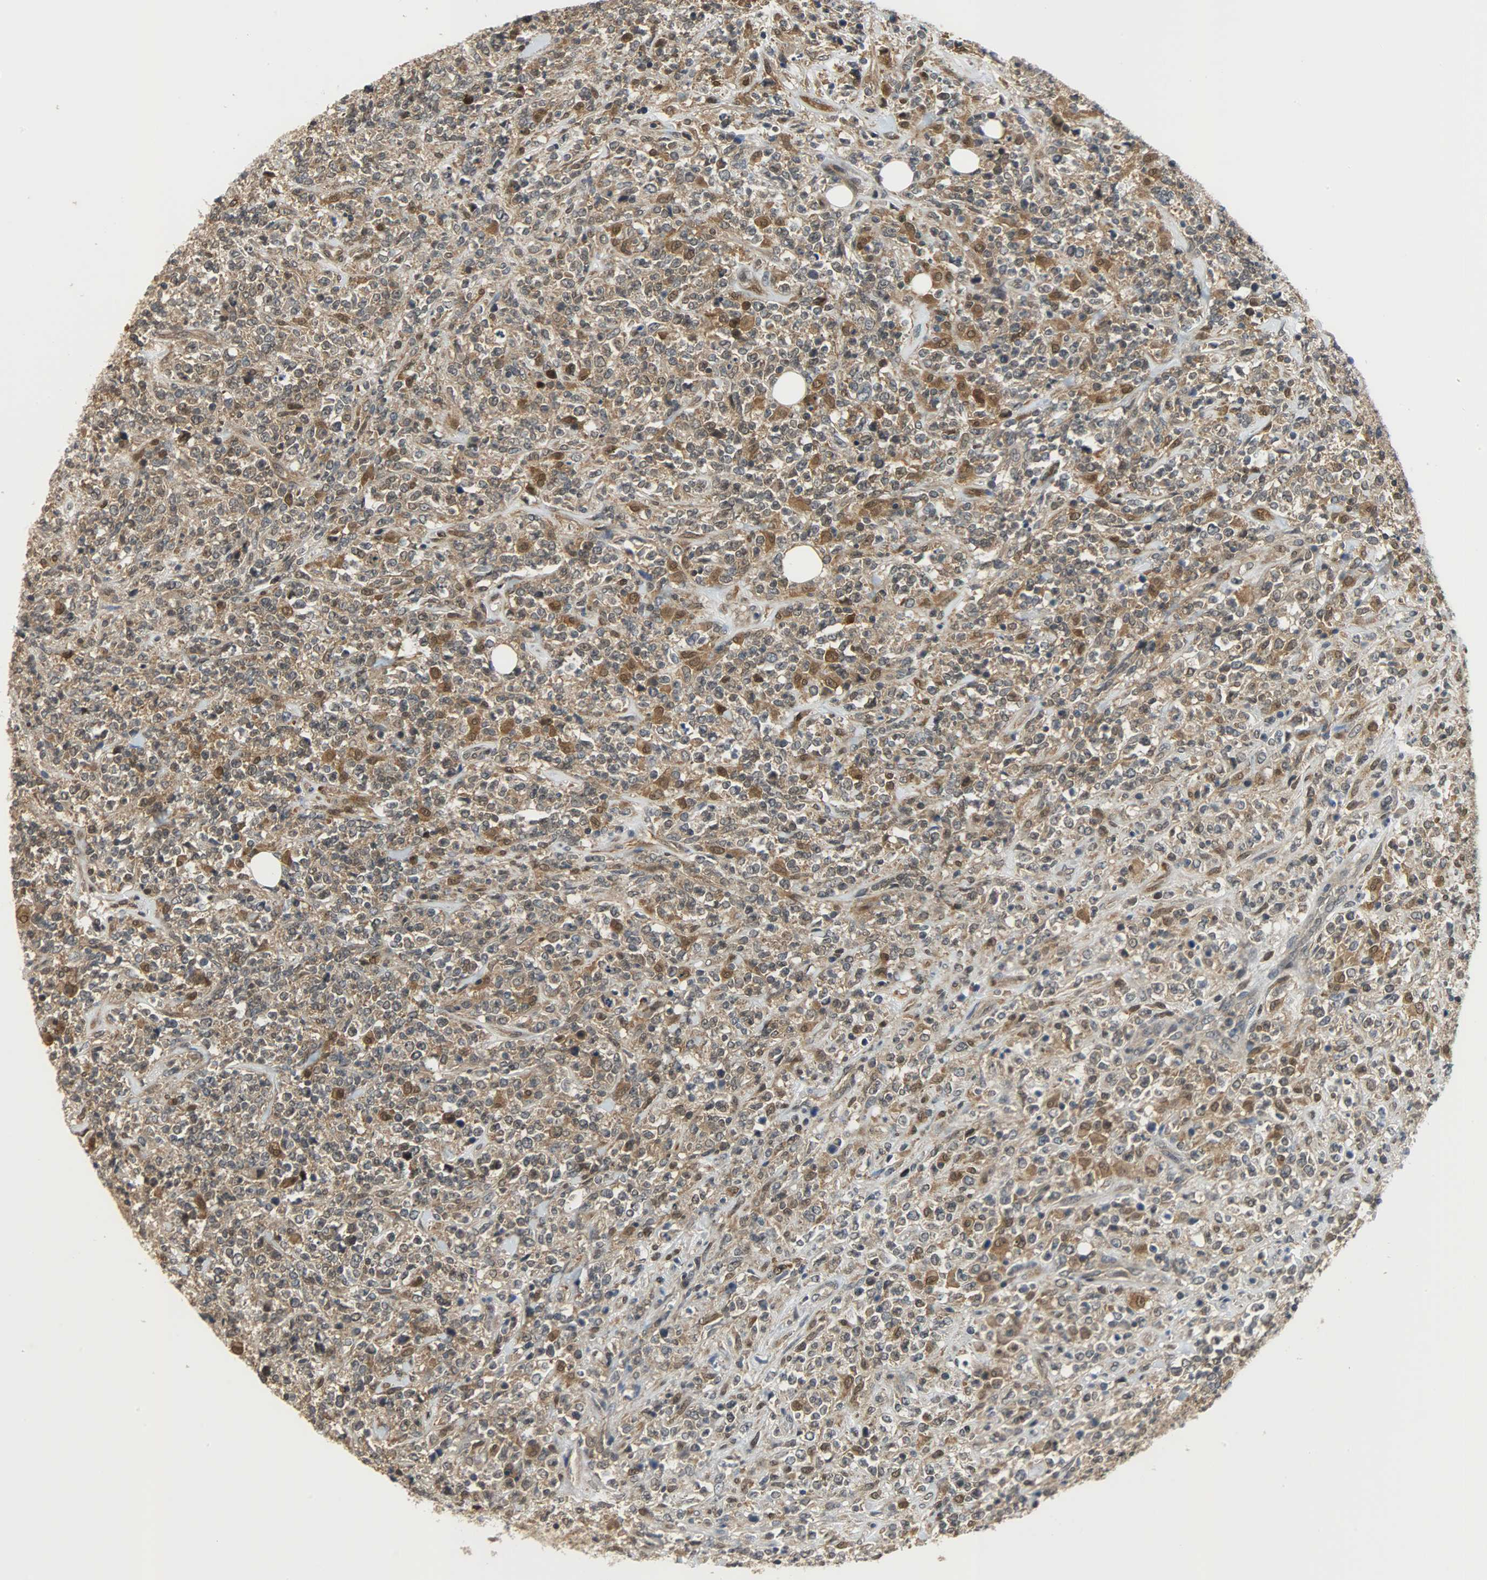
{"staining": {"intensity": "moderate", "quantity": ">75%", "location": "cytoplasmic/membranous,nuclear"}, "tissue": "lymphoma", "cell_type": "Tumor cells", "image_type": "cancer", "snomed": [{"axis": "morphology", "description": "Malignant lymphoma, non-Hodgkin's type, High grade"}, {"axis": "topography", "description": "Soft tissue"}], "caption": "IHC (DAB (3,3'-diaminobenzidine)) staining of lymphoma shows moderate cytoplasmic/membranous and nuclear protein expression in about >75% of tumor cells. (Brightfield microscopy of DAB IHC at high magnification).", "gene": "EIF4EBP1", "patient": {"sex": "male", "age": 18}}